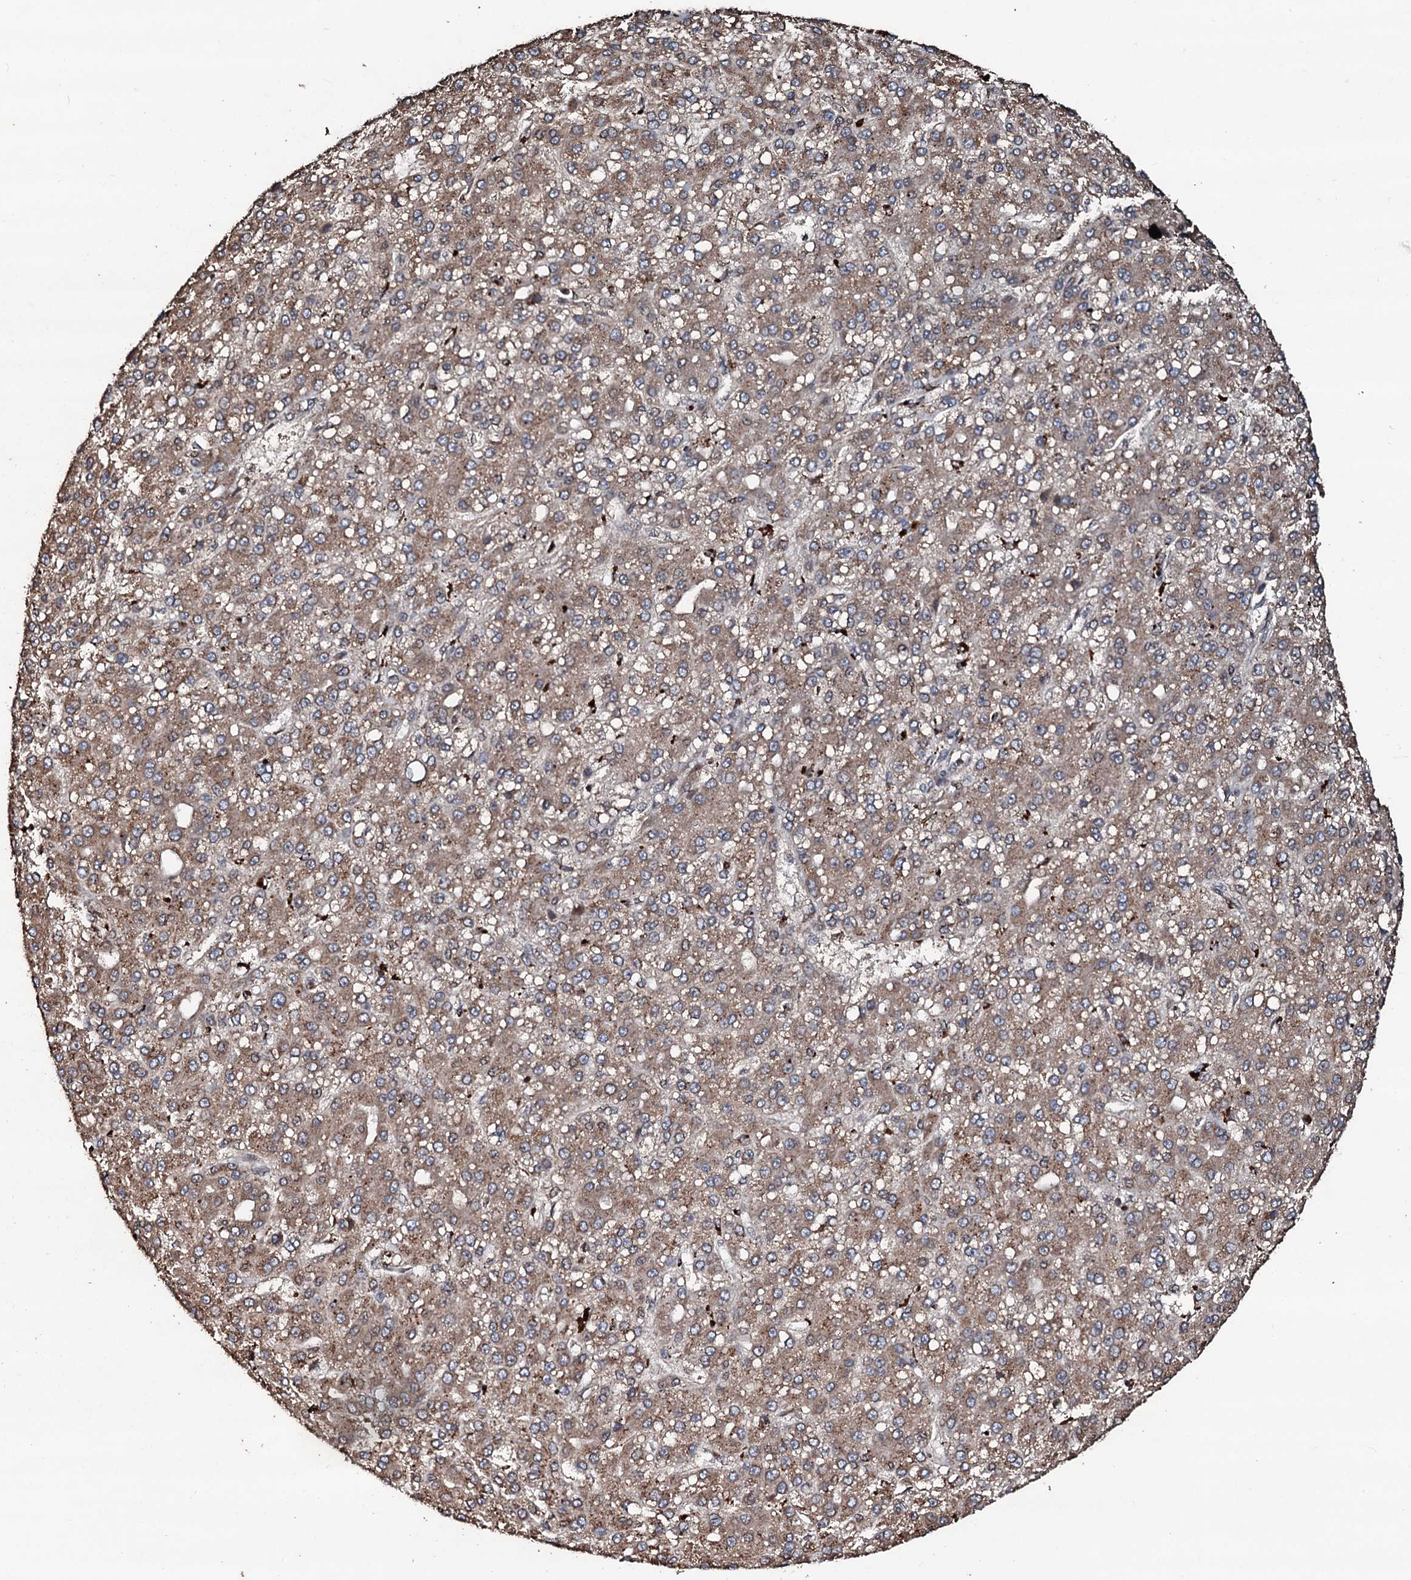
{"staining": {"intensity": "moderate", "quantity": ">75%", "location": "cytoplasmic/membranous"}, "tissue": "liver cancer", "cell_type": "Tumor cells", "image_type": "cancer", "snomed": [{"axis": "morphology", "description": "Carcinoma, Hepatocellular, NOS"}, {"axis": "topography", "description": "Liver"}], "caption": "A high-resolution histopathology image shows IHC staining of liver cancer (hepatocellular carcinoma), which shows moderate cytoplasmic/membranous staining in approximately >75% of tumor cells.", "gene": "SDHAF2", "patient": {"sex": "male", "age": 67}}